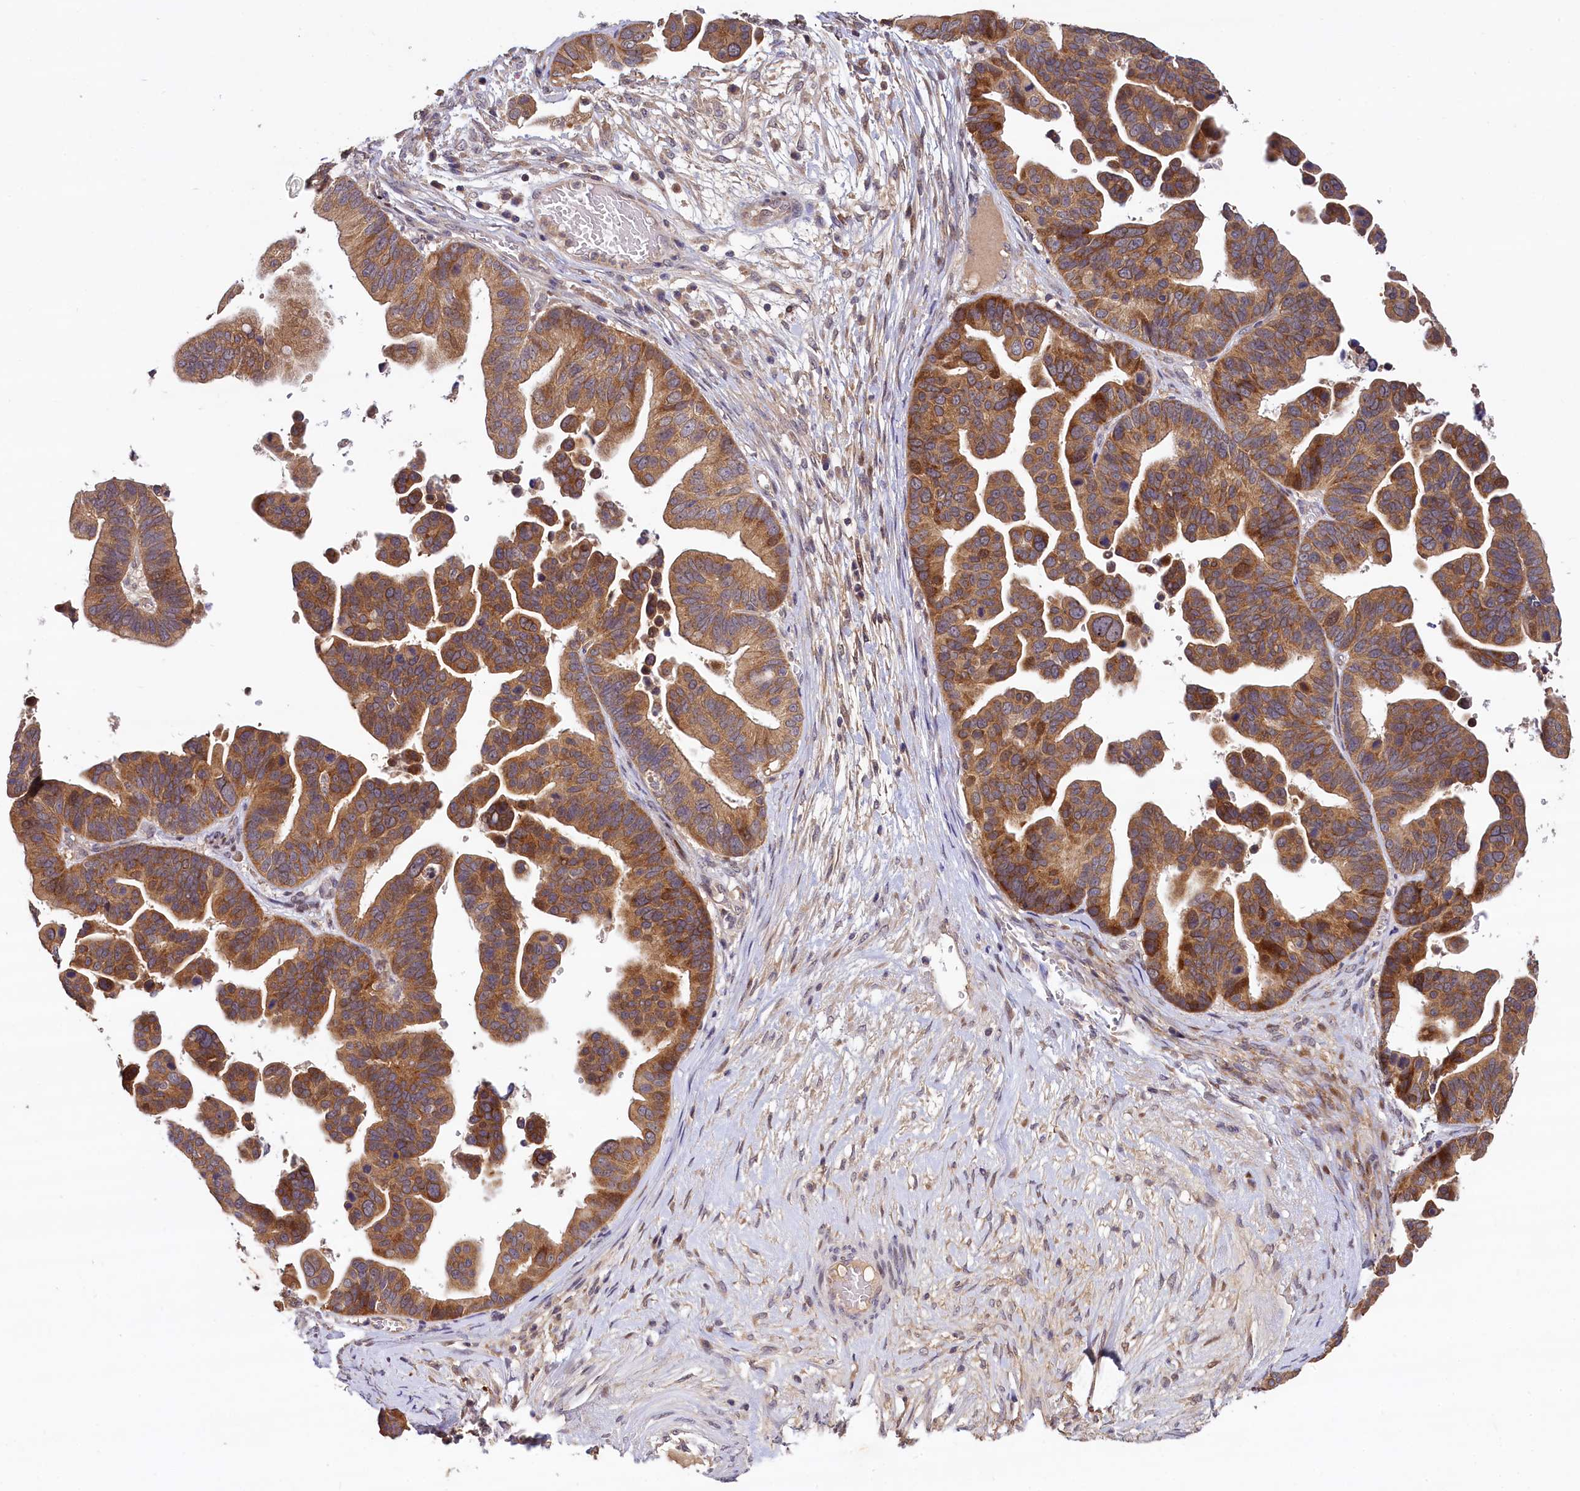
{"staining": {"intensity": "moderate", "quantity": ">75%", "location": "cytoplasmic/membranous"}, "tissue": "ovarian cancer", "cell_type": "Tumor cells", "image_type": "cancer", "snomed": [{"axis": "morphology", "description": "Cystadenocarcinoma, serous, NOS"}, {"axis": "topography", "description": "Ovary"}], "caption": "Ovarian serous cystadenocarcinoma tissue reveals moderate cytoplasmic/membranous staining in about >75% of tumor cells", "gene": "TMEM39A", "patient": {"sex": "female", "age": 56}}